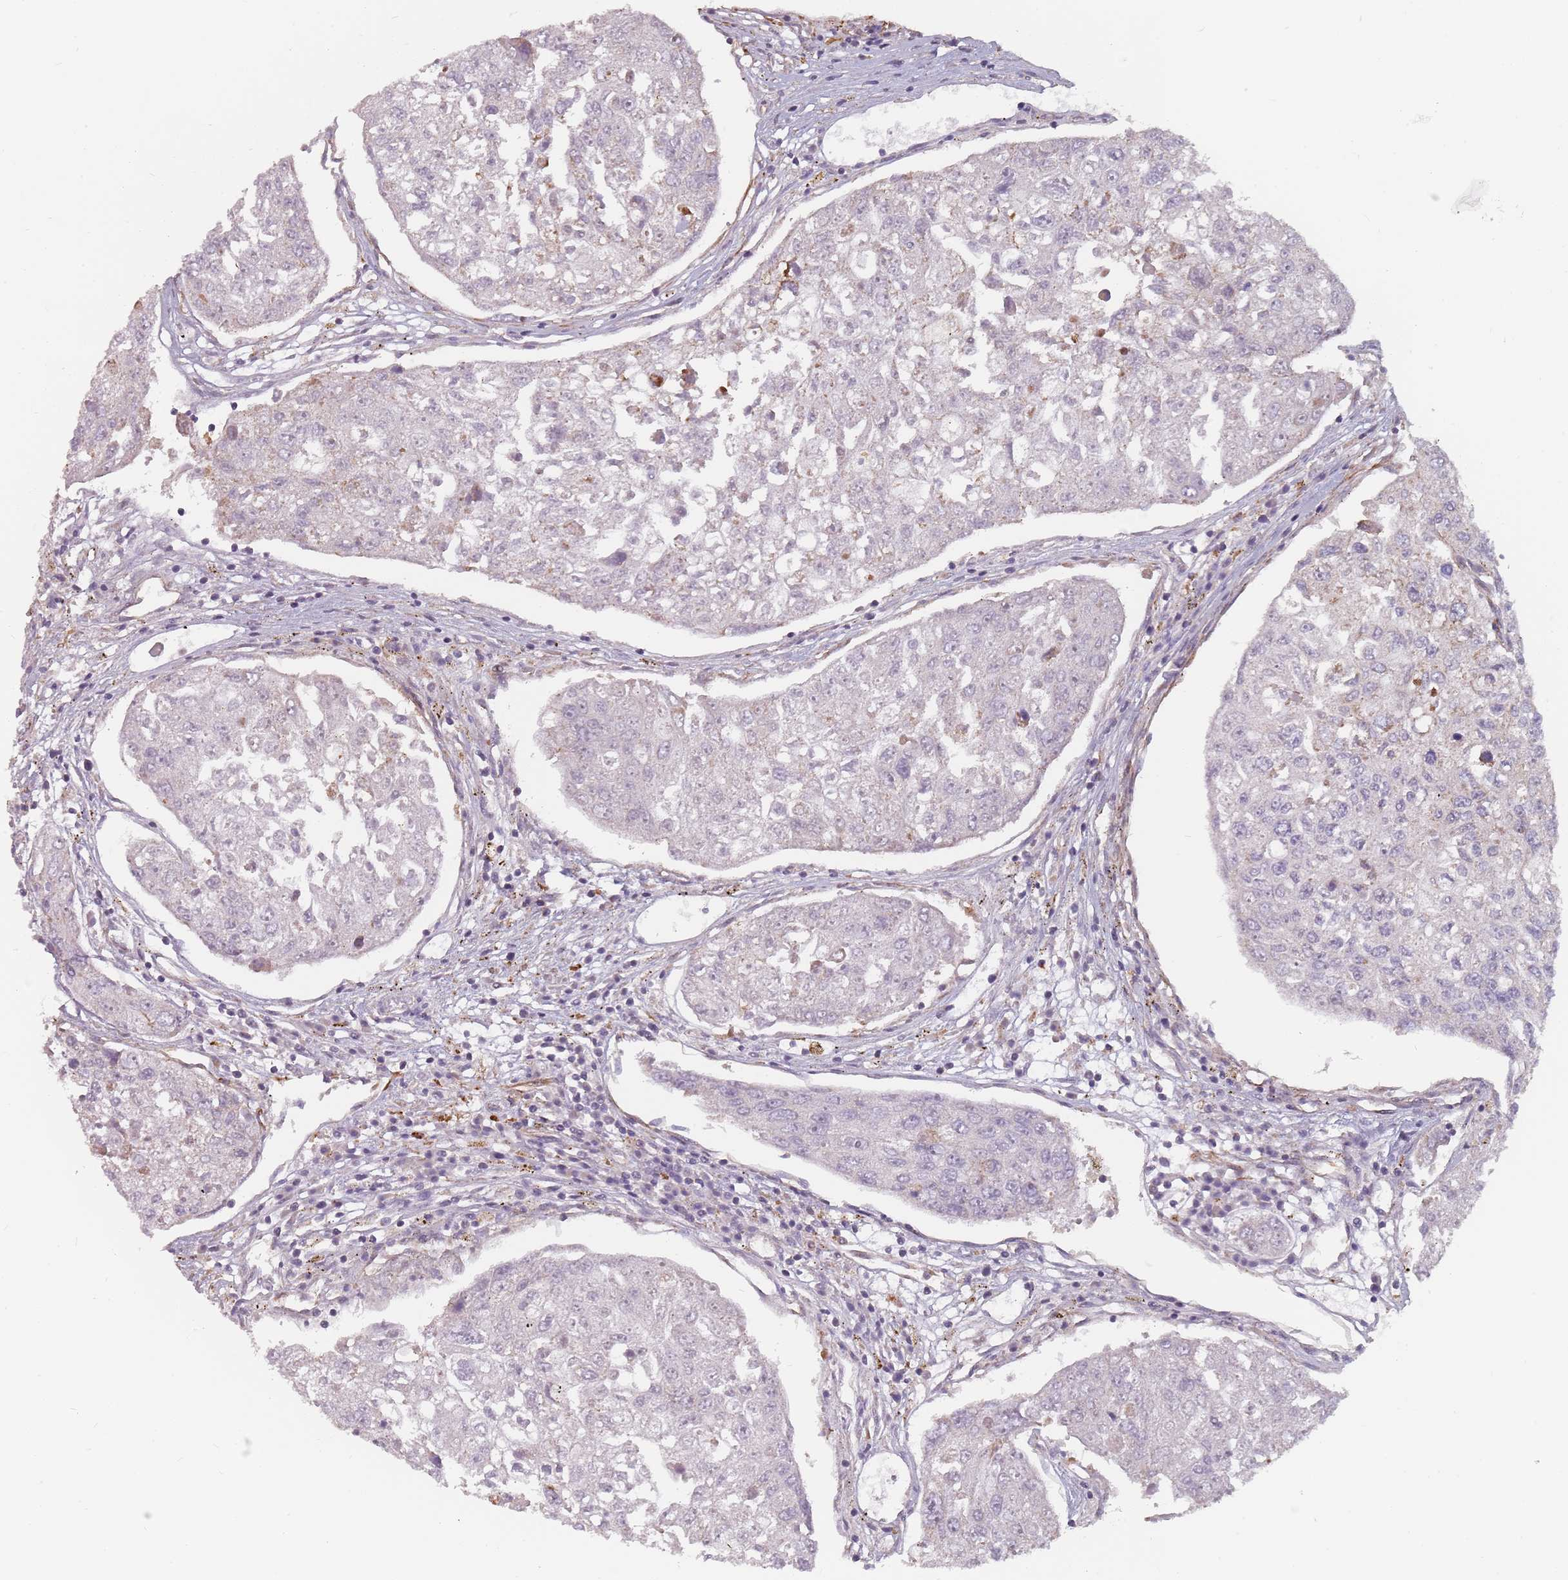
{"staining": {"intensity": "negative", "quantity": "none", "location": "none"}, "tissue": "urothelial cancer", "cell_type": "Tumor cells", "image_type": "cancer", "snomed": [{"axis": "morphology", "description": "Urothelial carcinoma, High grade"}, {"axis": "topography", "description": "Lymph node"}, {"axis": "topography", "description": "Urinary bladder"}], "caption": "Immunohistochemistry (IHC) of human high-grade urothelial carcinoma demonstrates no positivity in tumor cells.", "gene": "GAS2L3", "patient": {"sex": "male", "age": 51}}